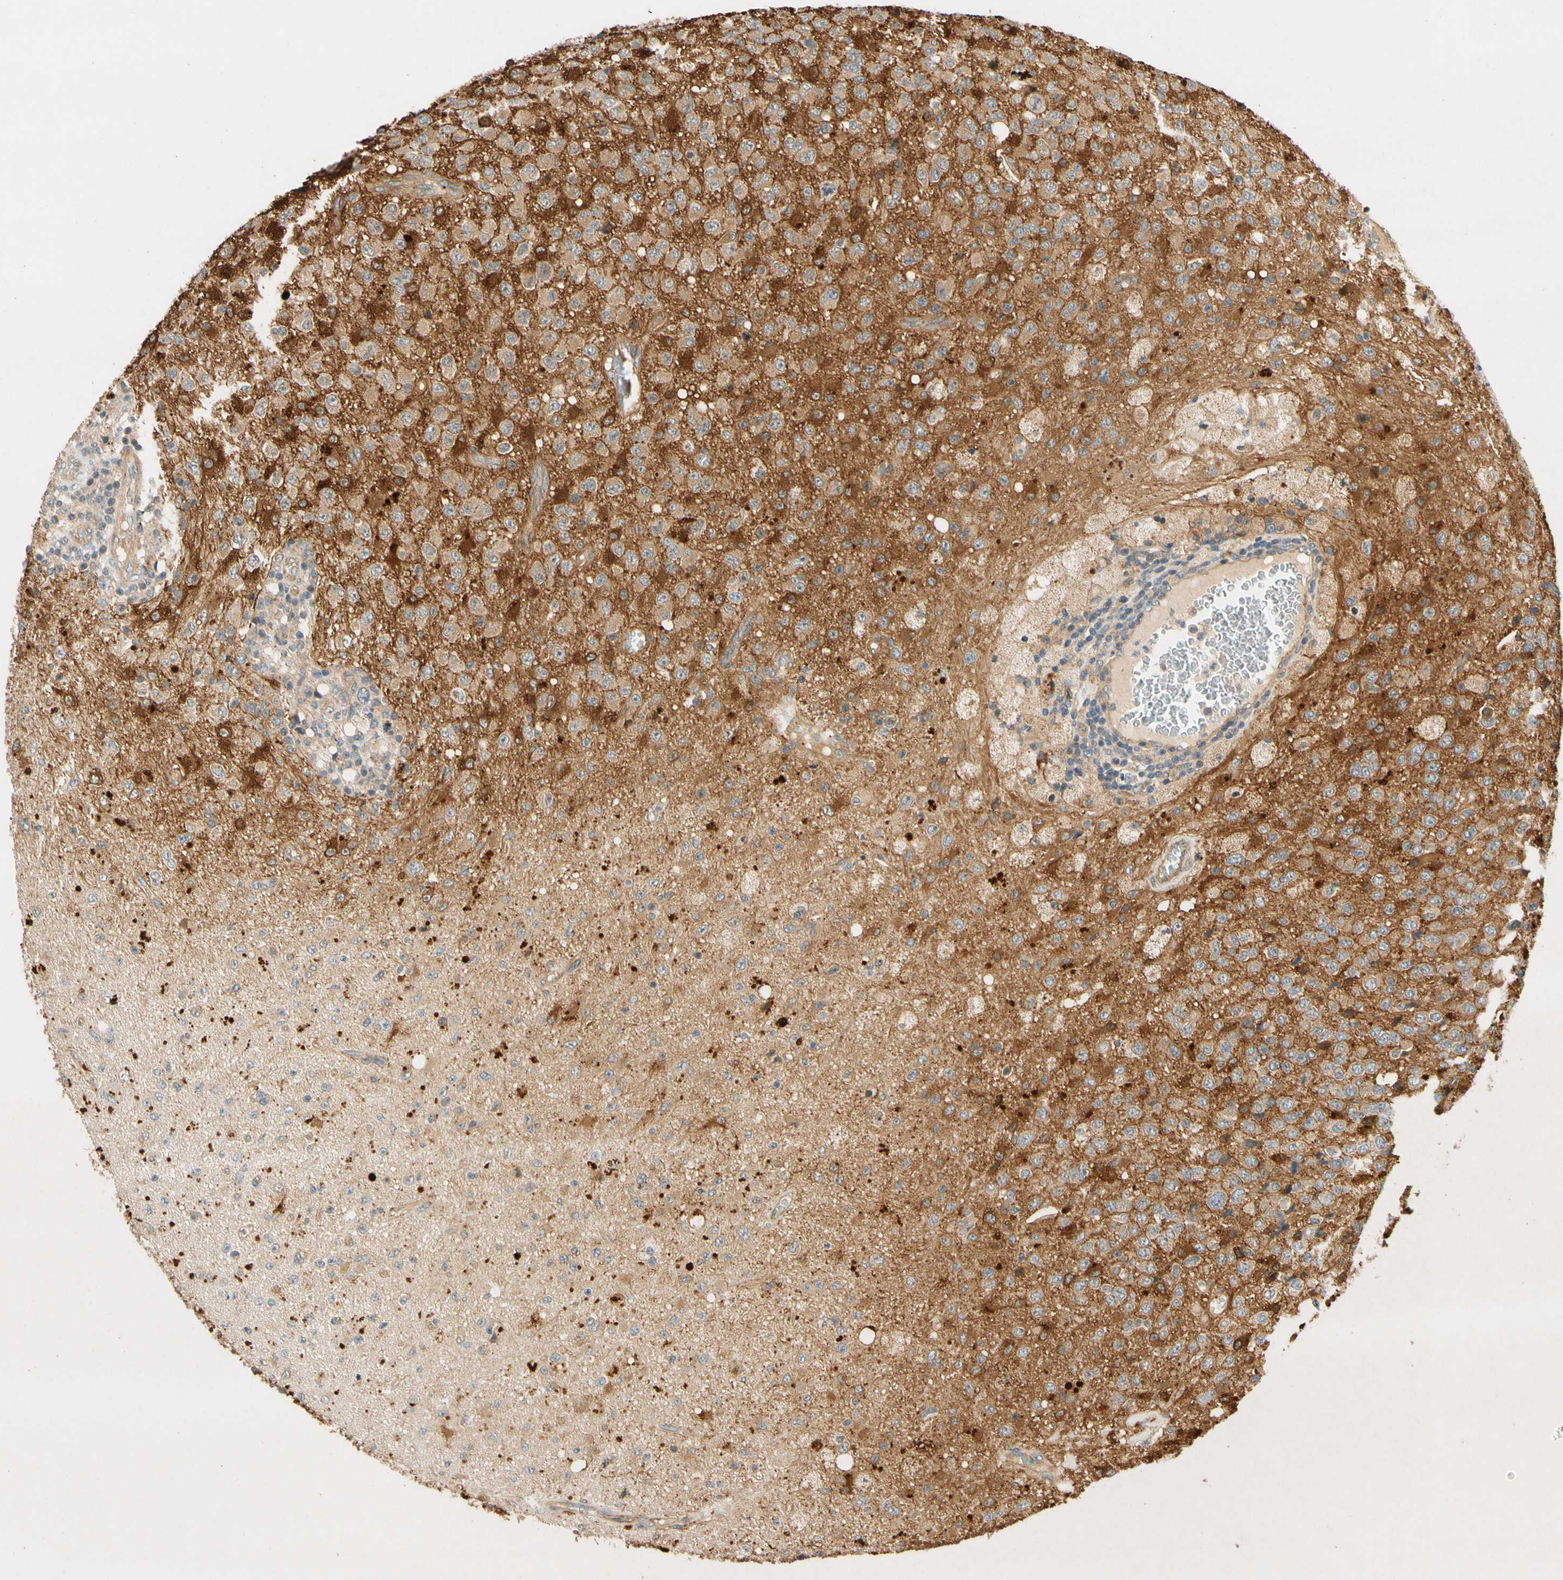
{"staining": {"intensity": "weak", "quantity": ">75%", "location": "cytoplasmic/membranous"}, "tissue": "glioma", "cell_type": "Tumor cells", "image_type": "cancer", "snomed": [{"axis": "morphology", "description": "Glioma, malignant, High grade"}, {"axis": "topography", "description": "pancreas cauda"}], "caption": "There is low levels of weak cytoplasmic/membranous expression in tumor cells of malignant glioma (high-grade), as demonstrated by immunohistochemical staining (brown color).", "gene": "GATD1", "patient": {"sex": "male", "age": 60}}